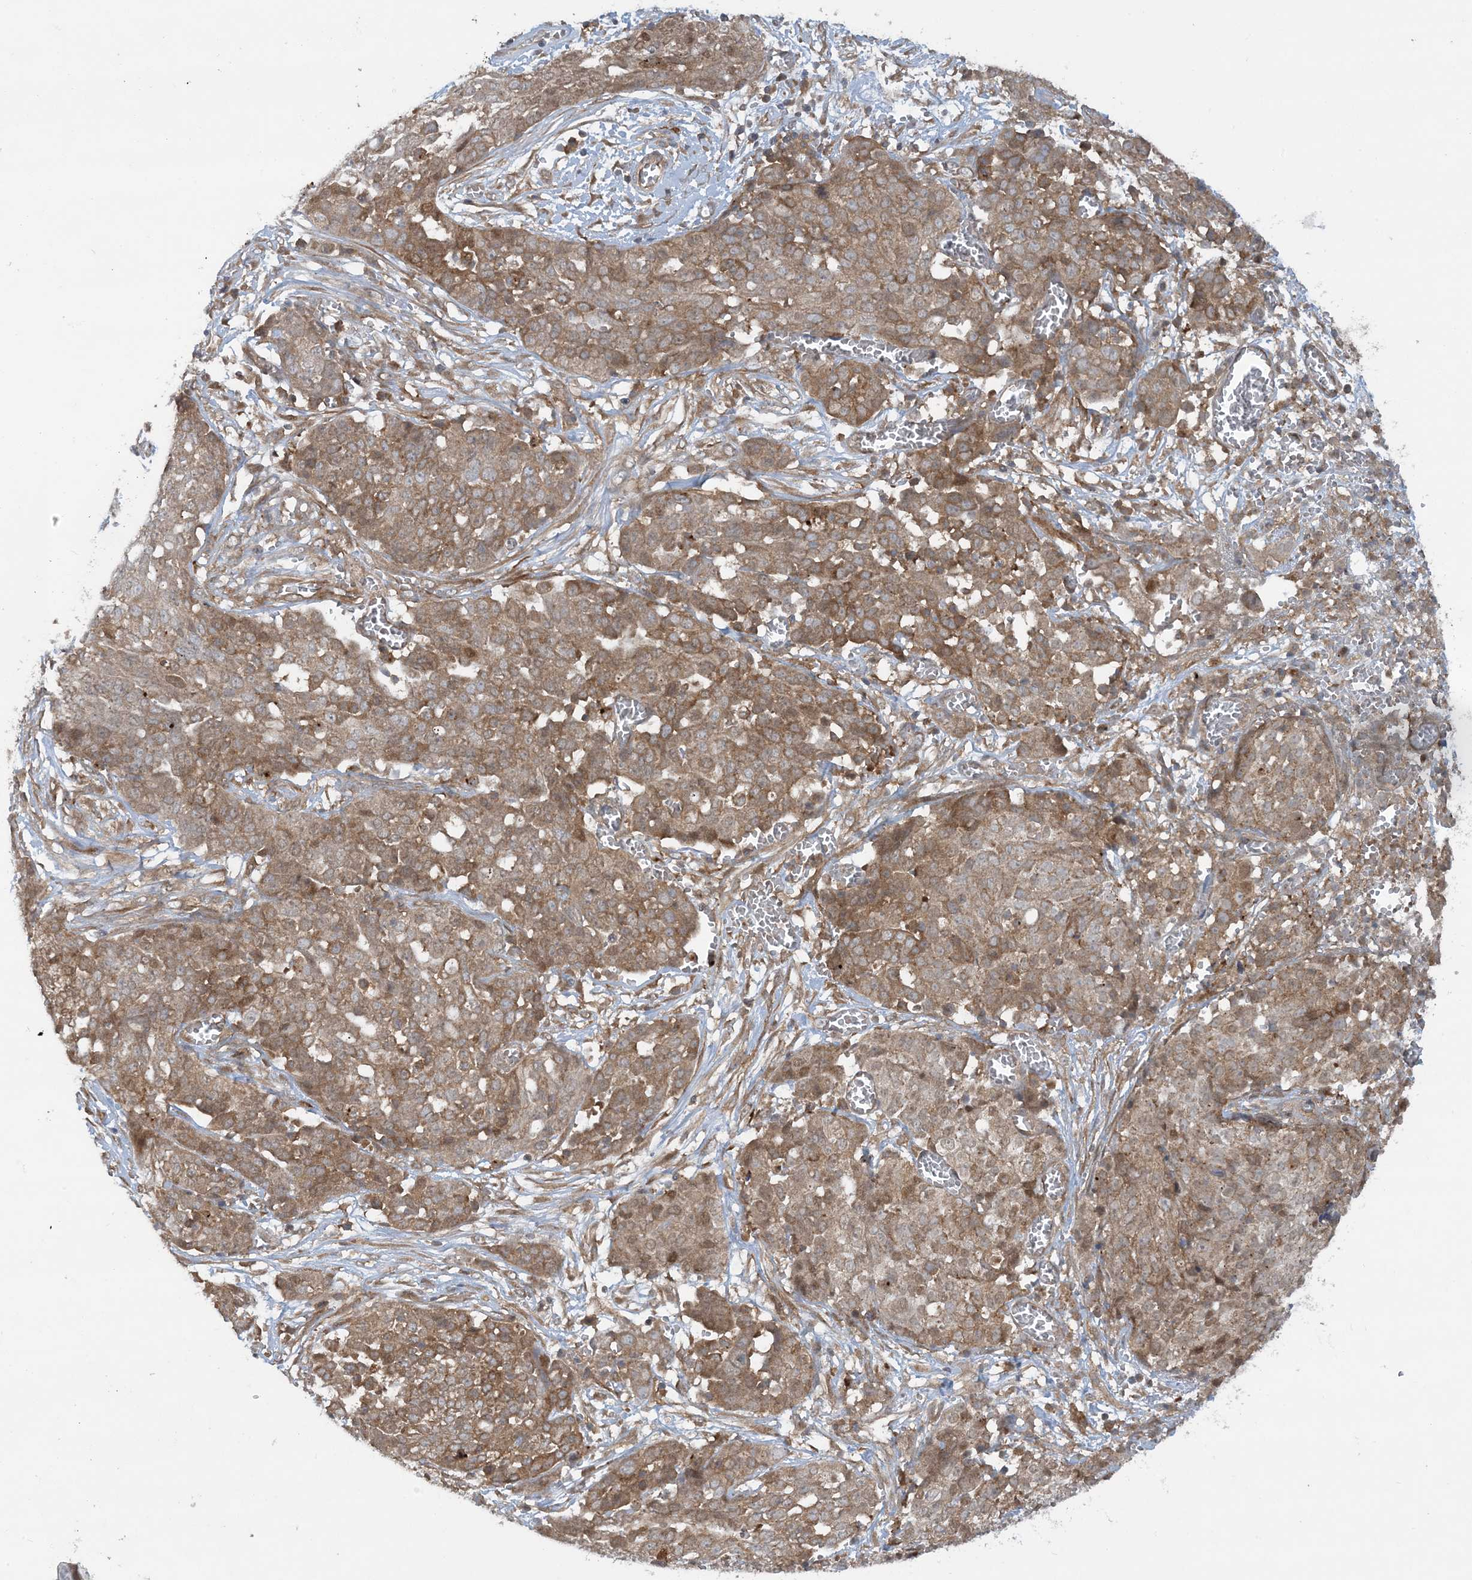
{"staining": {"intensity": "moderate", "quantity": ">75%", "location": "cytoplasmic/membranous,nuclear"}, "tissue": "ovarian cancer", "cell_type": "Tumor cells", "image_type": "cancer", "snomed": [{"axis": "morphology", "description": "Cystadenocarcinoma, serous, NOS"}, {"axis": "topography", "description": "Soft tissue"}, {"axis": "topography", "description": "Ovary"}], "caption": "Immunohistochemistry micrograph of human ovarian cancer stained for a protein (brown), which demonstrates medium levels of moderate cytoplasmic/membranous and nuclear positivity in approximately >75% of tumor cells.", "gene": "STAM2", "patient": {"sex": "female", "age": 57}}